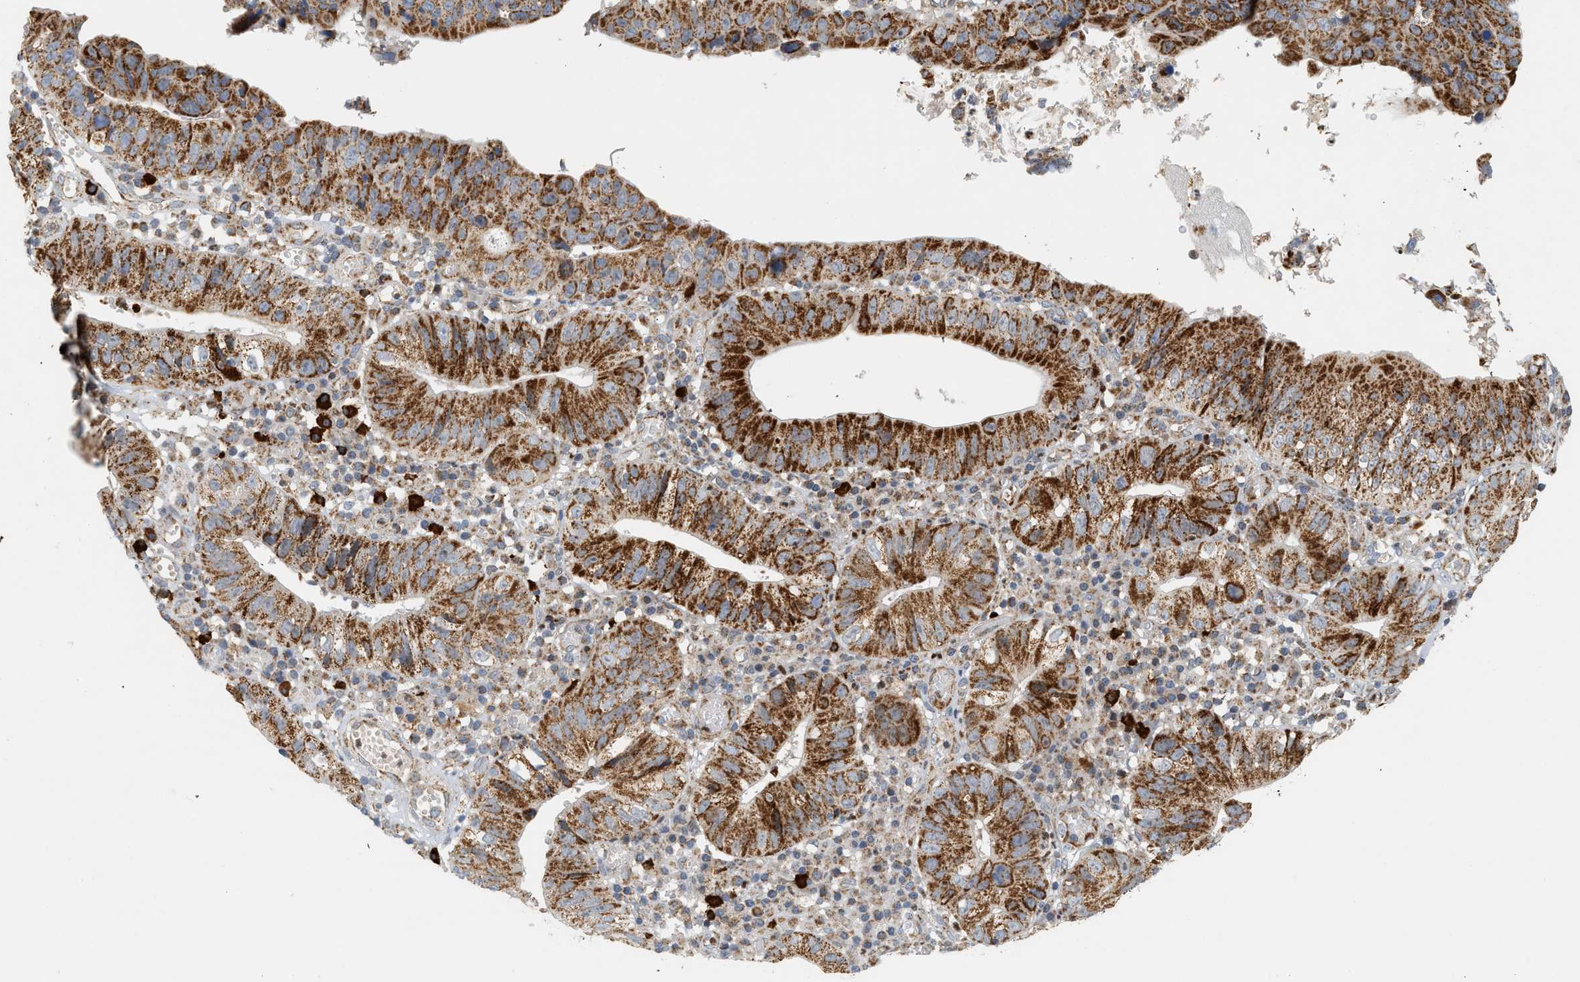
{"staining": {"intensity": "strong", "quantity": ">75%", "location": "cytoplasmic/membranous"}, "tissue": "stomach cancer", "cell_type": "Tumor cells", "image_type": "cancer", "snomed": [{"axis": "morphology", "description": "Adenocarcinoma, NOS"}, {"axis": "topography", "description": "Stomach"}], "caption": "Protein expression analysis of stomach adenocarcinoma shows strong cytoplasmic/membranous positivity in approximately >75% of tumor cells. (DAB (3,3'-diaminobenzidine) IHC with brightfield microscopy, high magnification).", "gene": "MCU", "patient": {"sex": "male", "age": 59}}